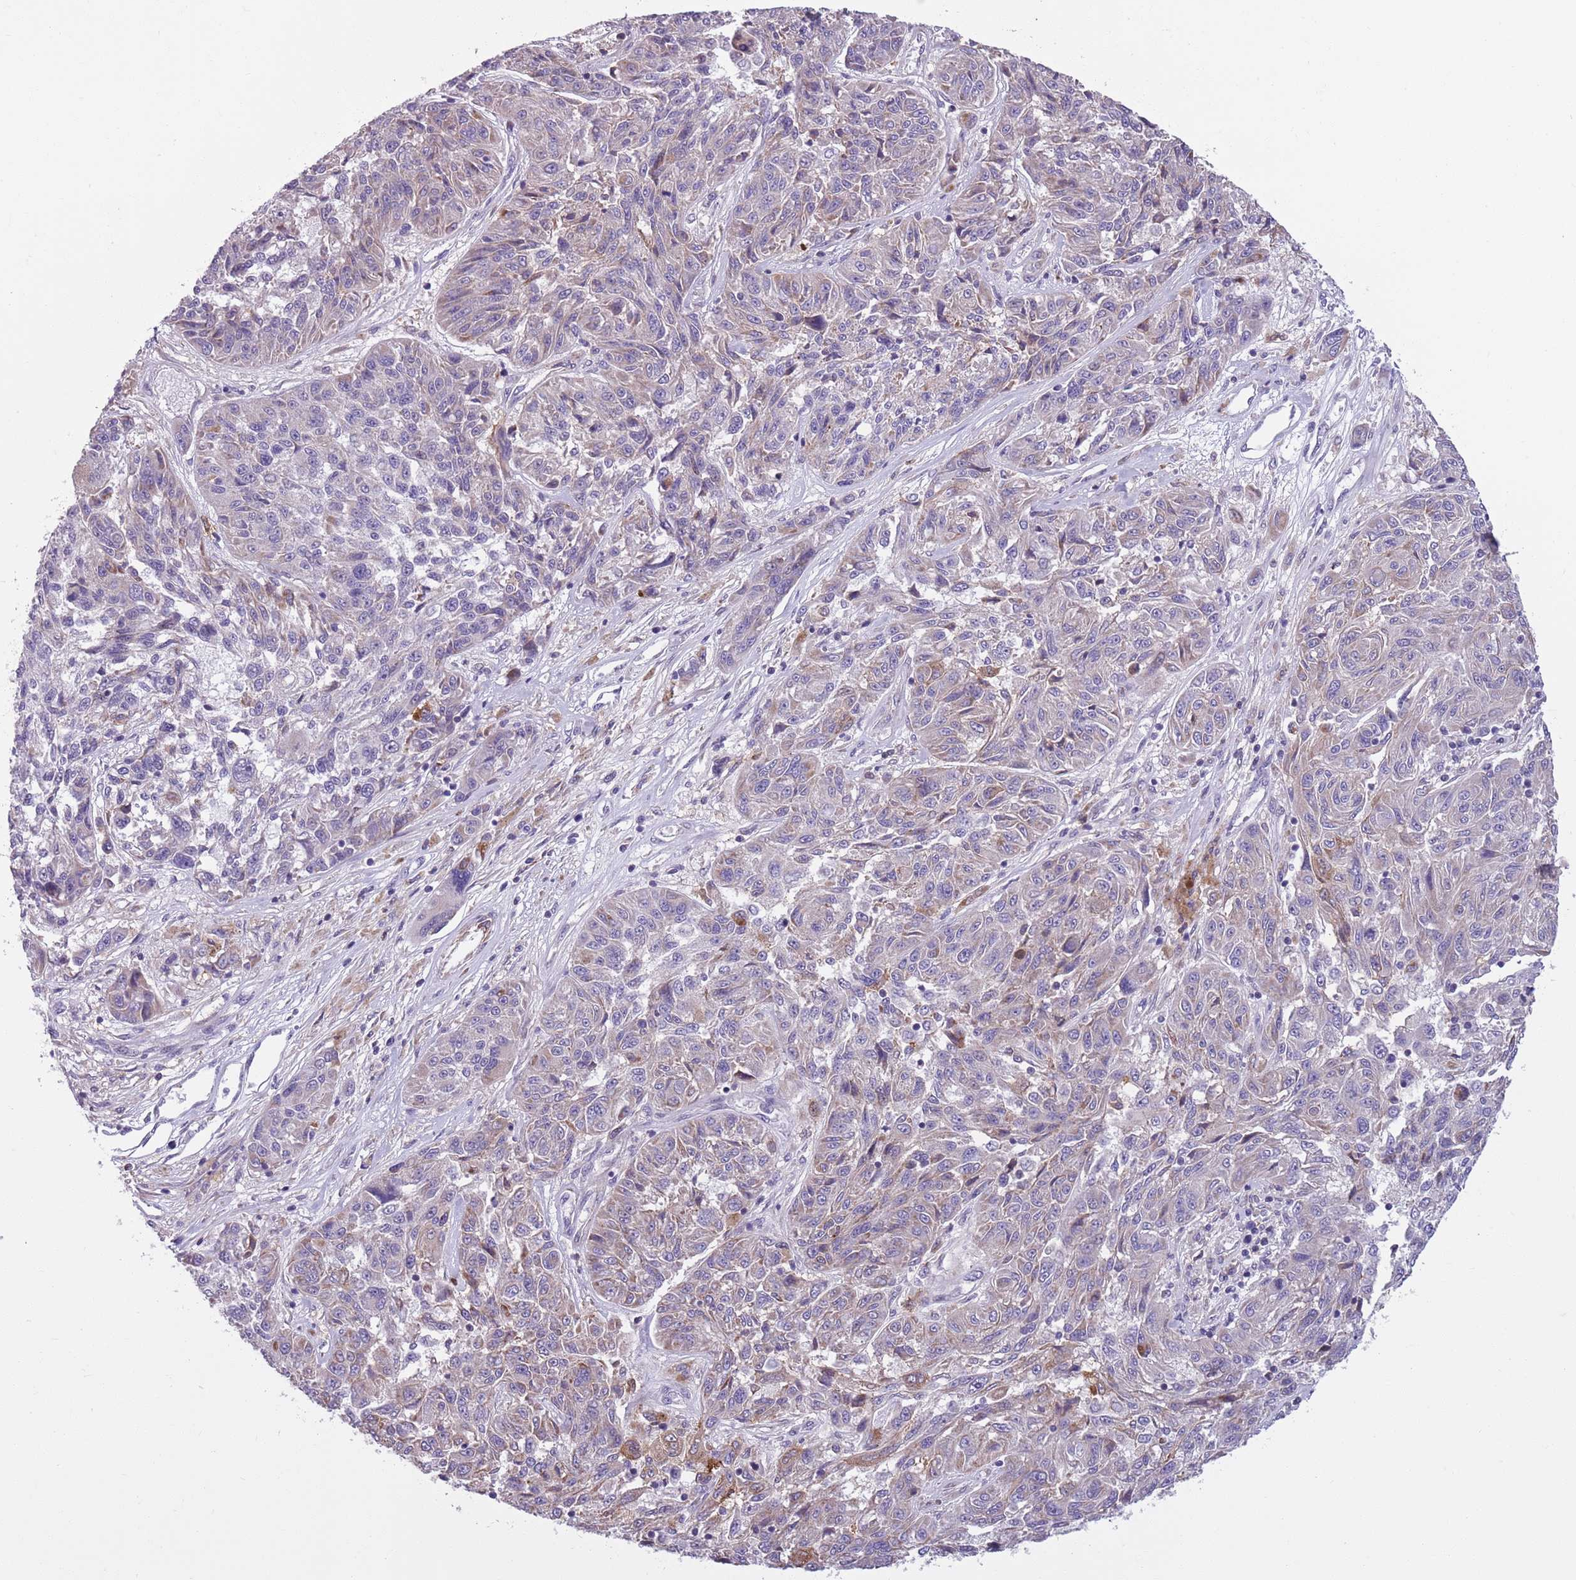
{"staining": {"intensity": "negative", "quantity": "none", "location": "none"}, "tissue": "melanoma", "cell_type": "Tumor cells", "image_type": "cancer", "snomed": [{"axis": "morphology", "description": "Malignant melanoma, NOS"}, {"axis": "topography", "description": "Skin"}], "caption": "Human malignant melanoma stained for a protein using immunohistochemistry (IHC) reveals no staining in tumor cells.", "gene": "JAML", "patient": {"sex": "male", "age": 53}}